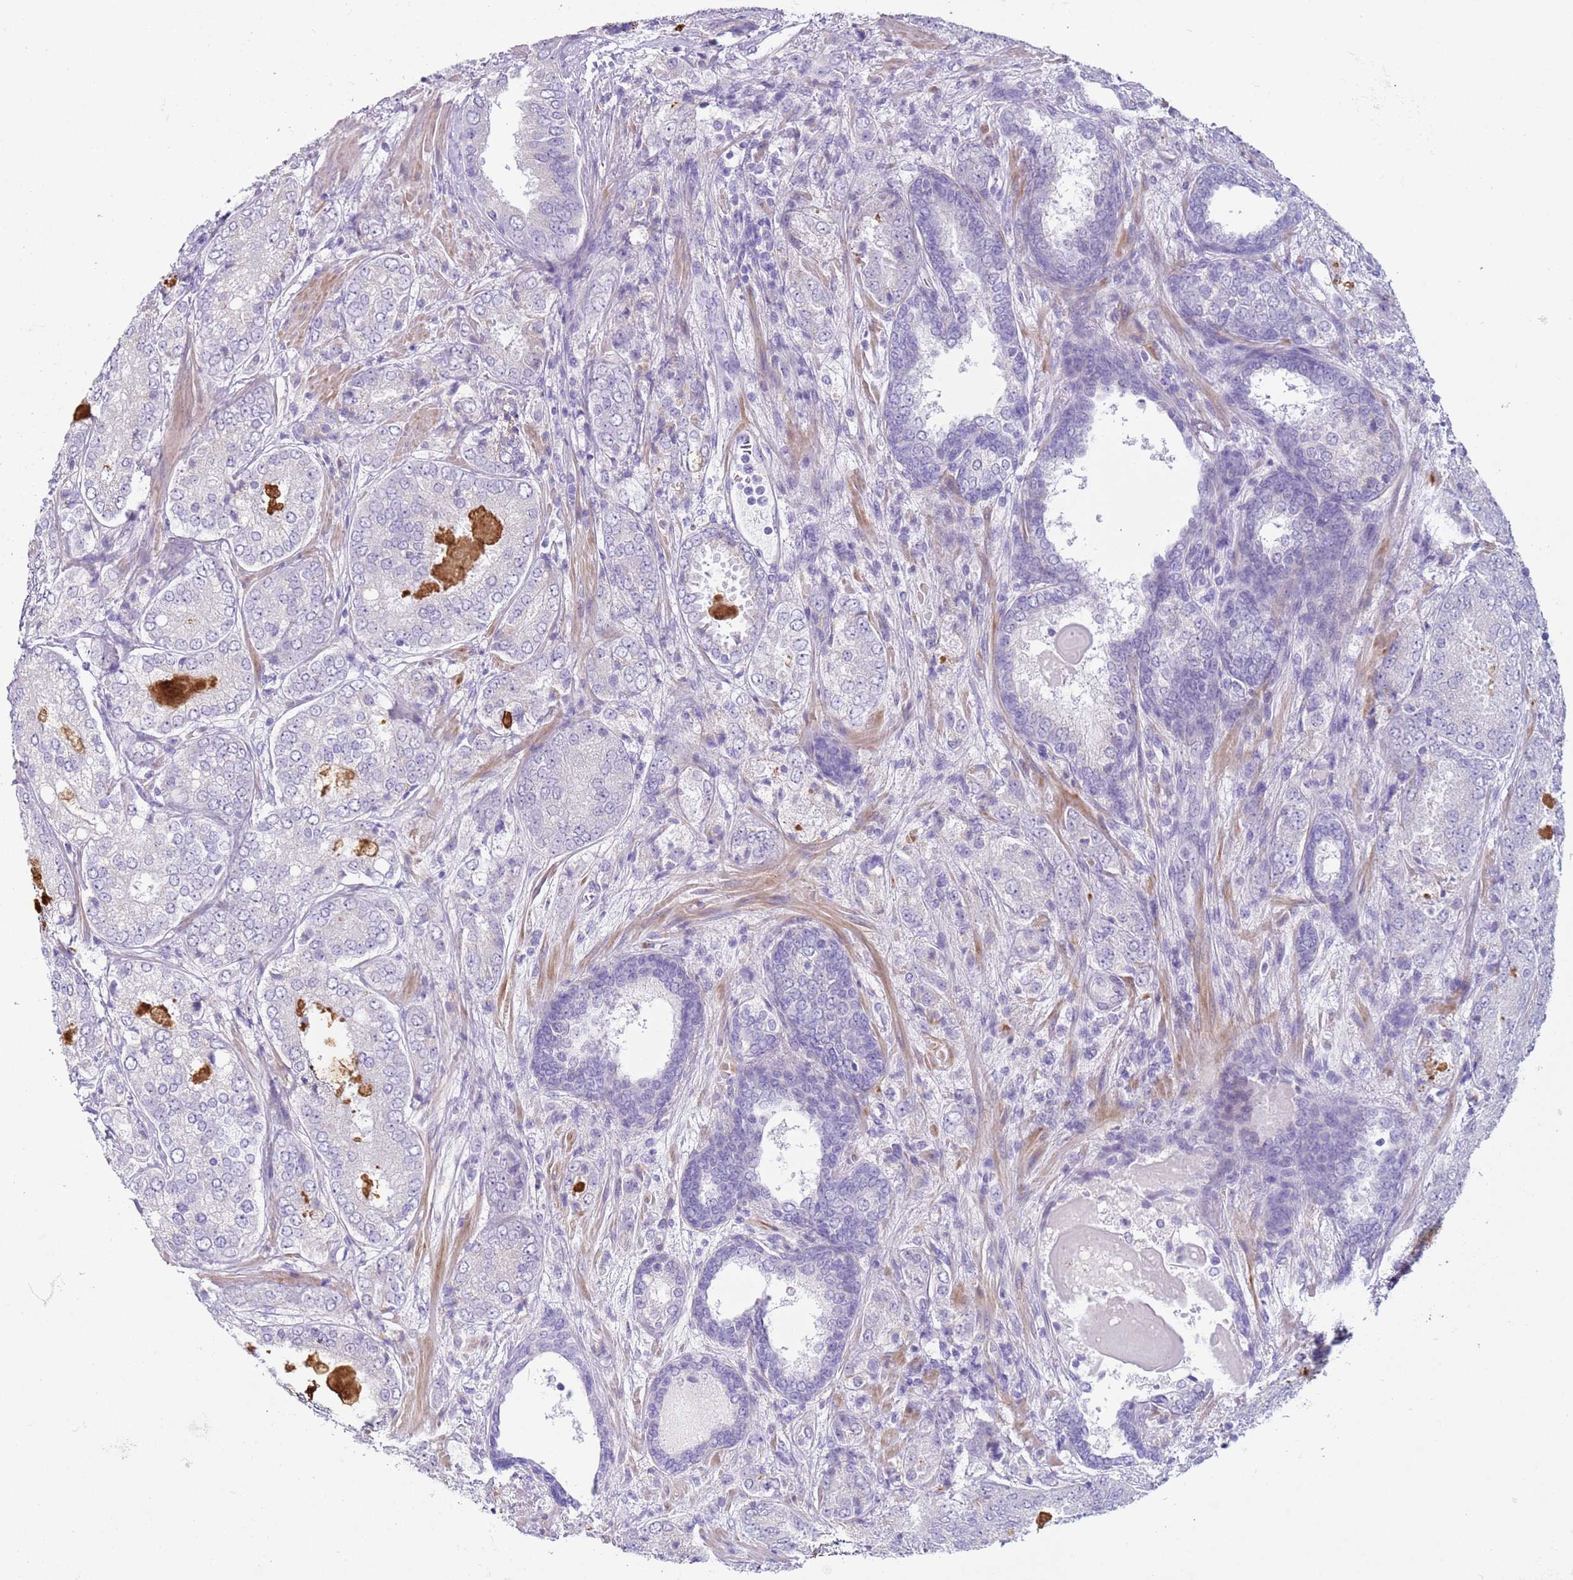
{"staining": {"intensity": "negative", "quantity": "none", "location": "none"}, "tissue": "prostate cancer", "cell_type": "Tumor cells", "image_type": "cancer", "snomed": [{"axis": "morphology", "description": "Adenocarcinoma, High grade"}, {"axis": "topography", "description": "Prostate"}], "caption": "Immunohistochemical staining of human prostate high-grade adenocarcinoma displays no significant staining in tumor cells.", "gene": "NPAP1", "patient": {"sex": "male", "age": 63}}